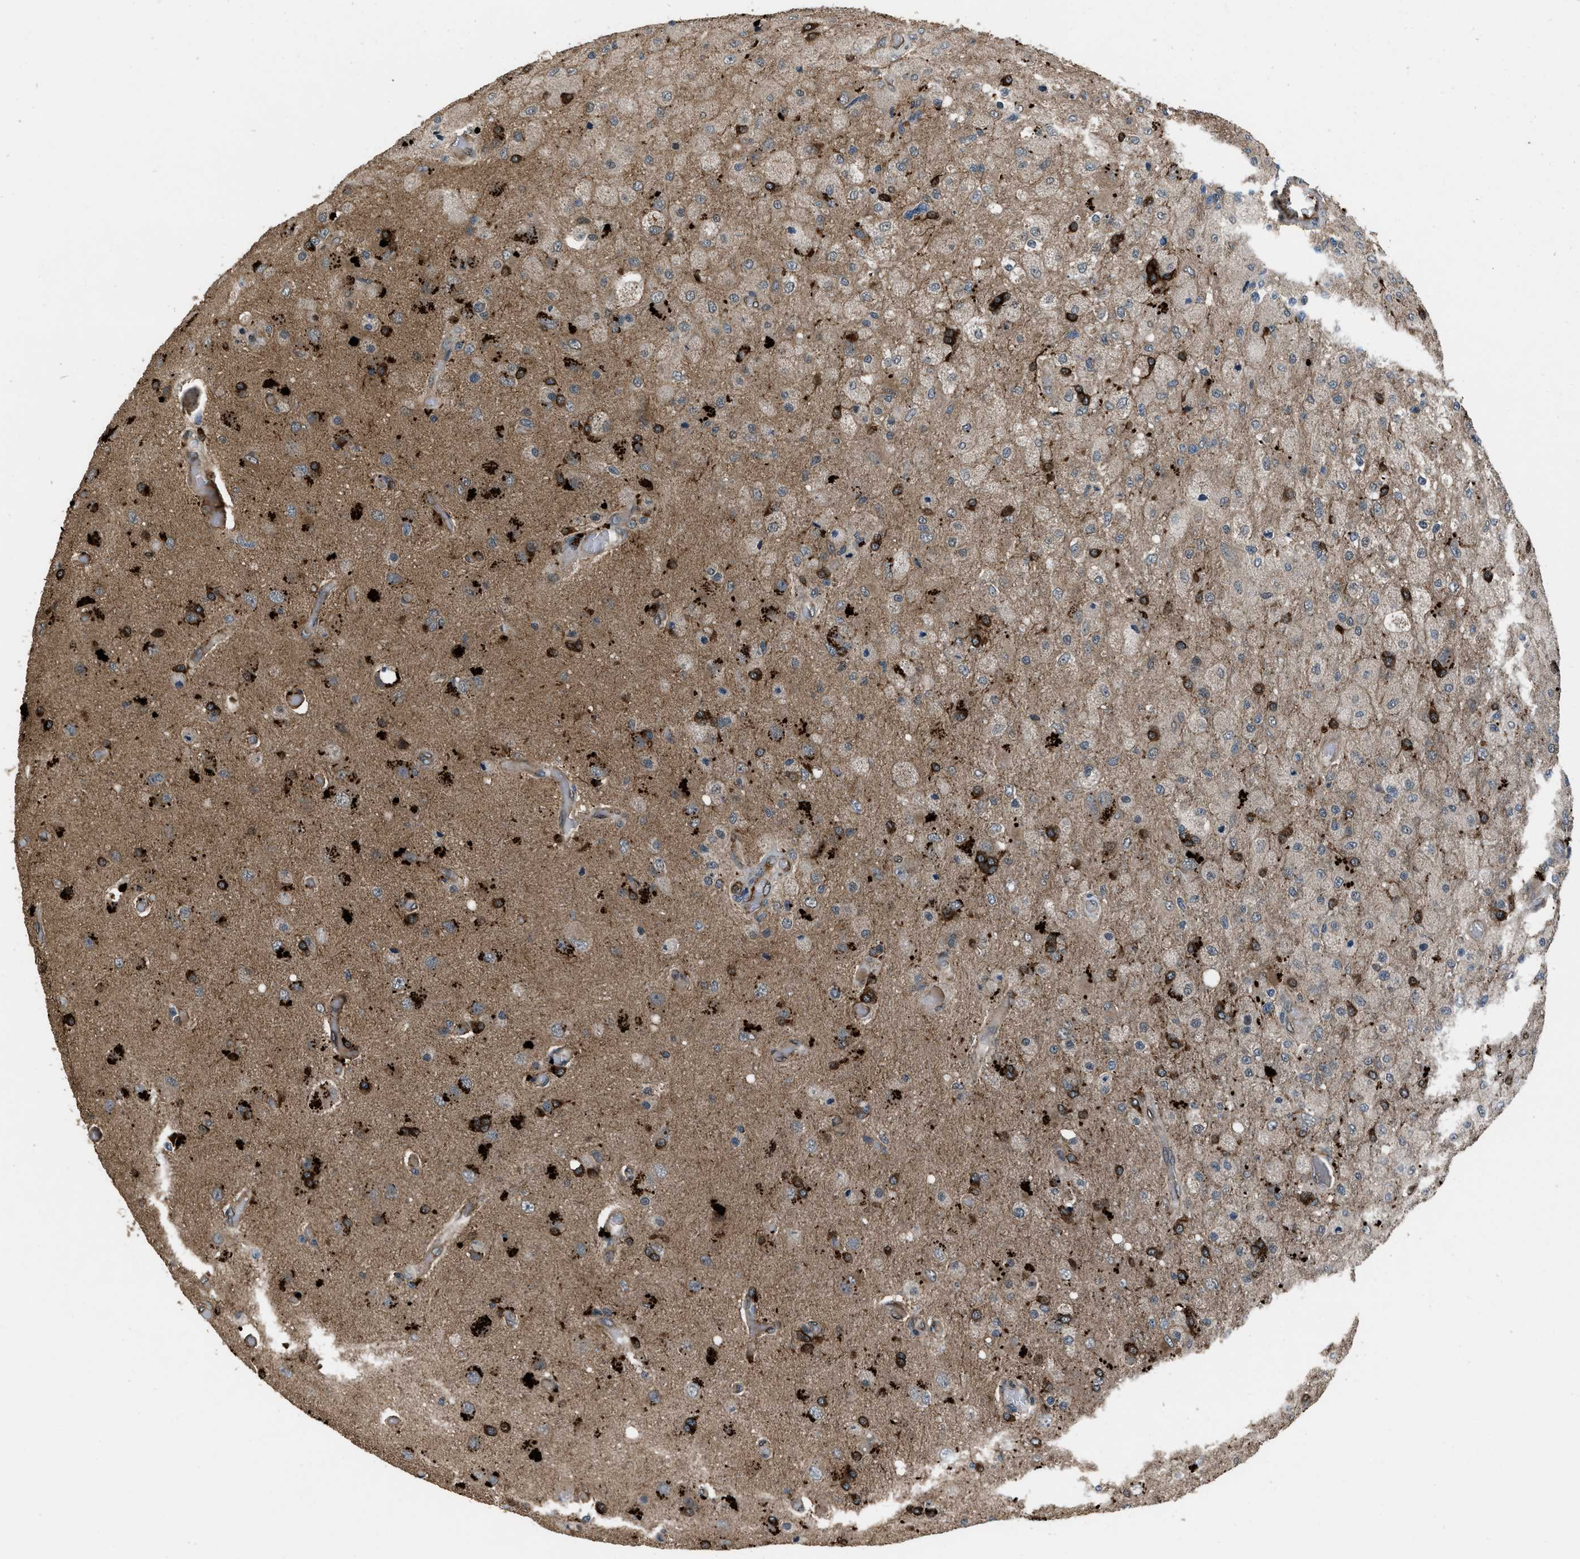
{"staining": {"intensity": "strong", "quantity": "25%-75%", "location": "cytoplasmic/membranous"}, "tissue": "glioma", "cell_type": "Tumor cells", "image_type": "cancer", "snomed": [{"axis": "morphology", "description": "Normal tissue, NOS"}, {"axis": "morphology", "description": "Glioma, malignant, High grade"}, {"axis": "topography", "description": "Cerebral cortex"}], "caption": "Protein analysis of high-grade glioma (malignant) tissue displays strong cytoplasmic/membranous positivity in approximately 25%-75% of tumor cells.", "gene": "IRAK4", "patient": {"sex": "male", "age": 77}}